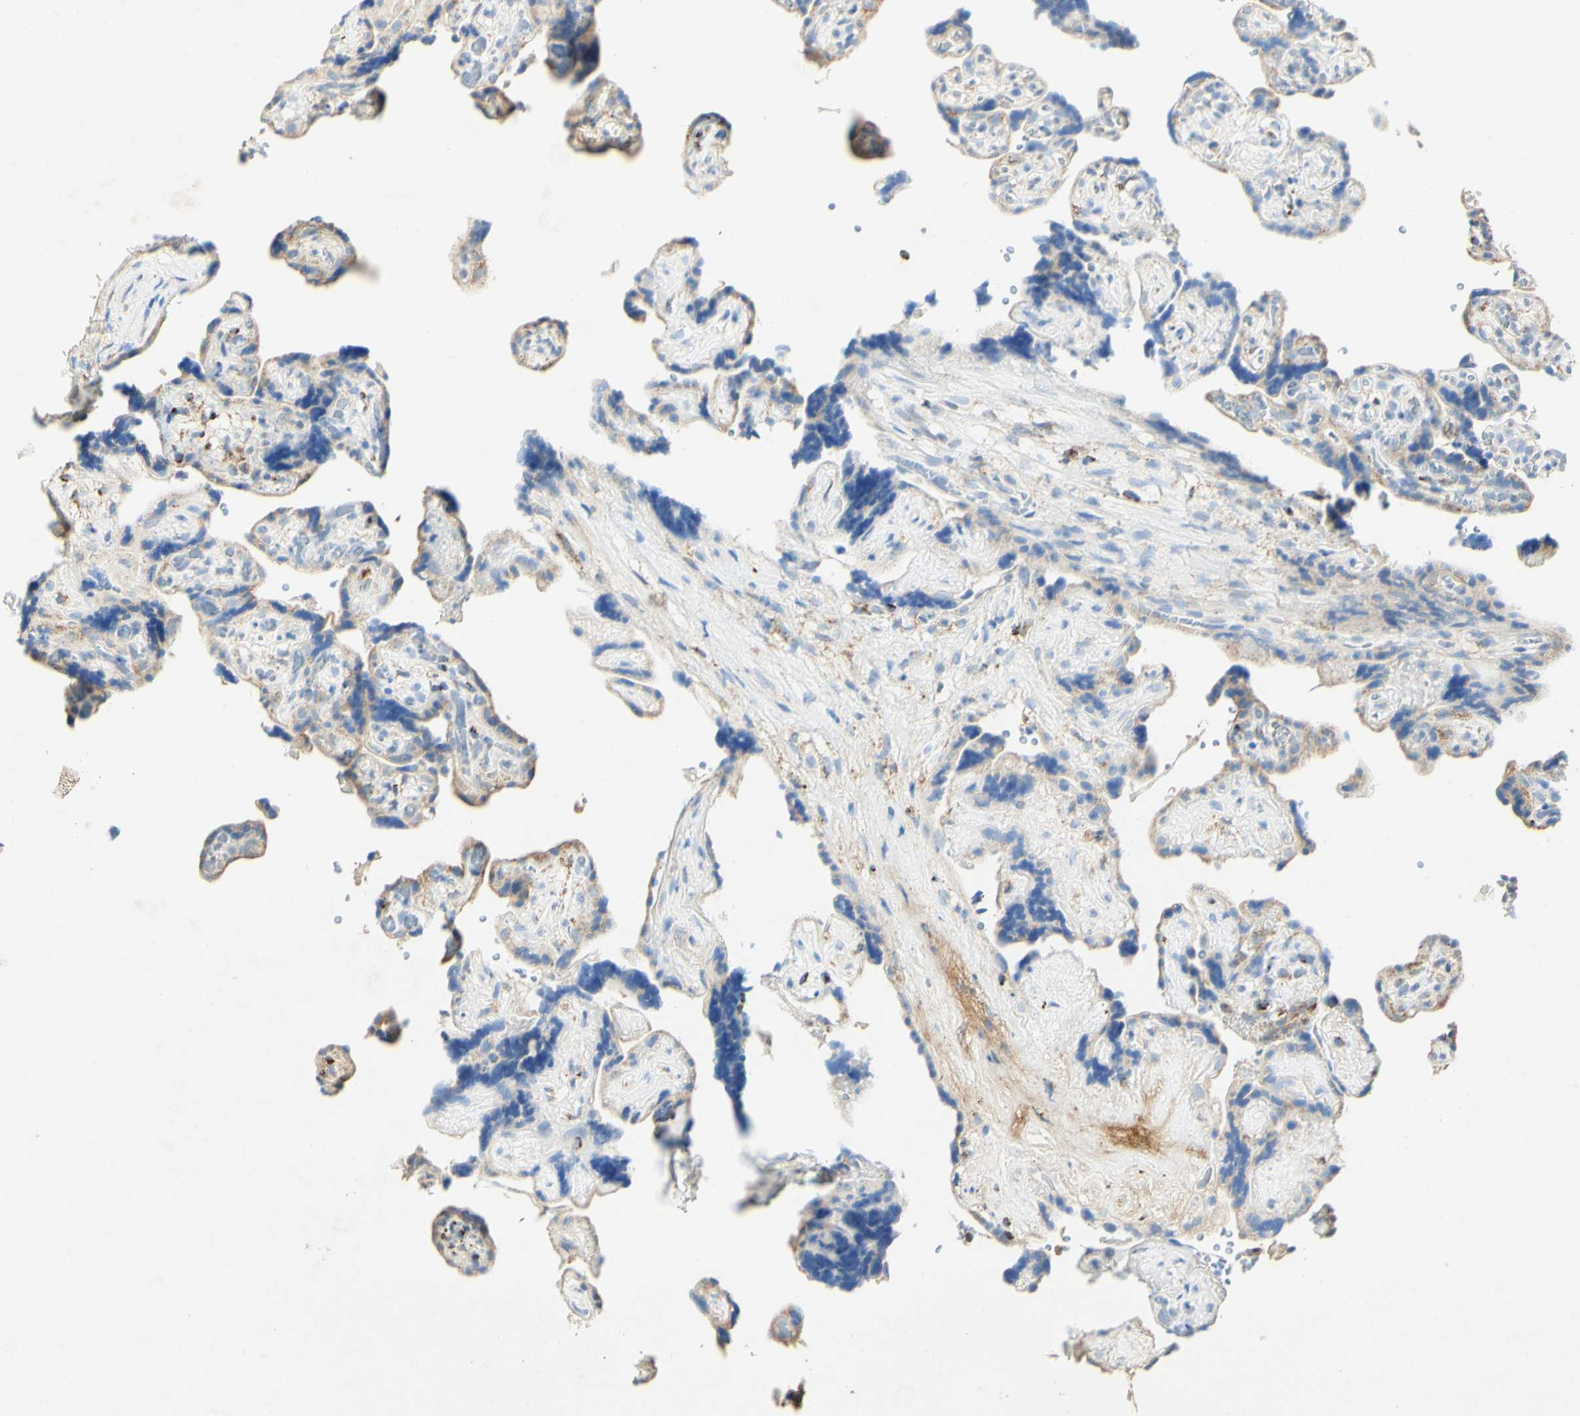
{"staining": {"intensity": "weak", "quantity": ">75%", "location": "cytoplasmic/membranous"}, "tissue": "placenta", "cell_type": "Trophoblastic cells", "image_type": "normal", "snomed": [{"axis": "morphology", "description": "Normal tissue, NOS"}, {"axis": "topography", "description": "Placenta"}], "caption": "This micrograph exhibits normal placenta stained with IHC to label a protein in brown. The cytoplasmic/membranous of trophoblastic cells show weak positivity for the protein. Nuclei are counter-stained blue.", "gene": "OXCT1", "patient": {"sex": "female", "age": 30}}